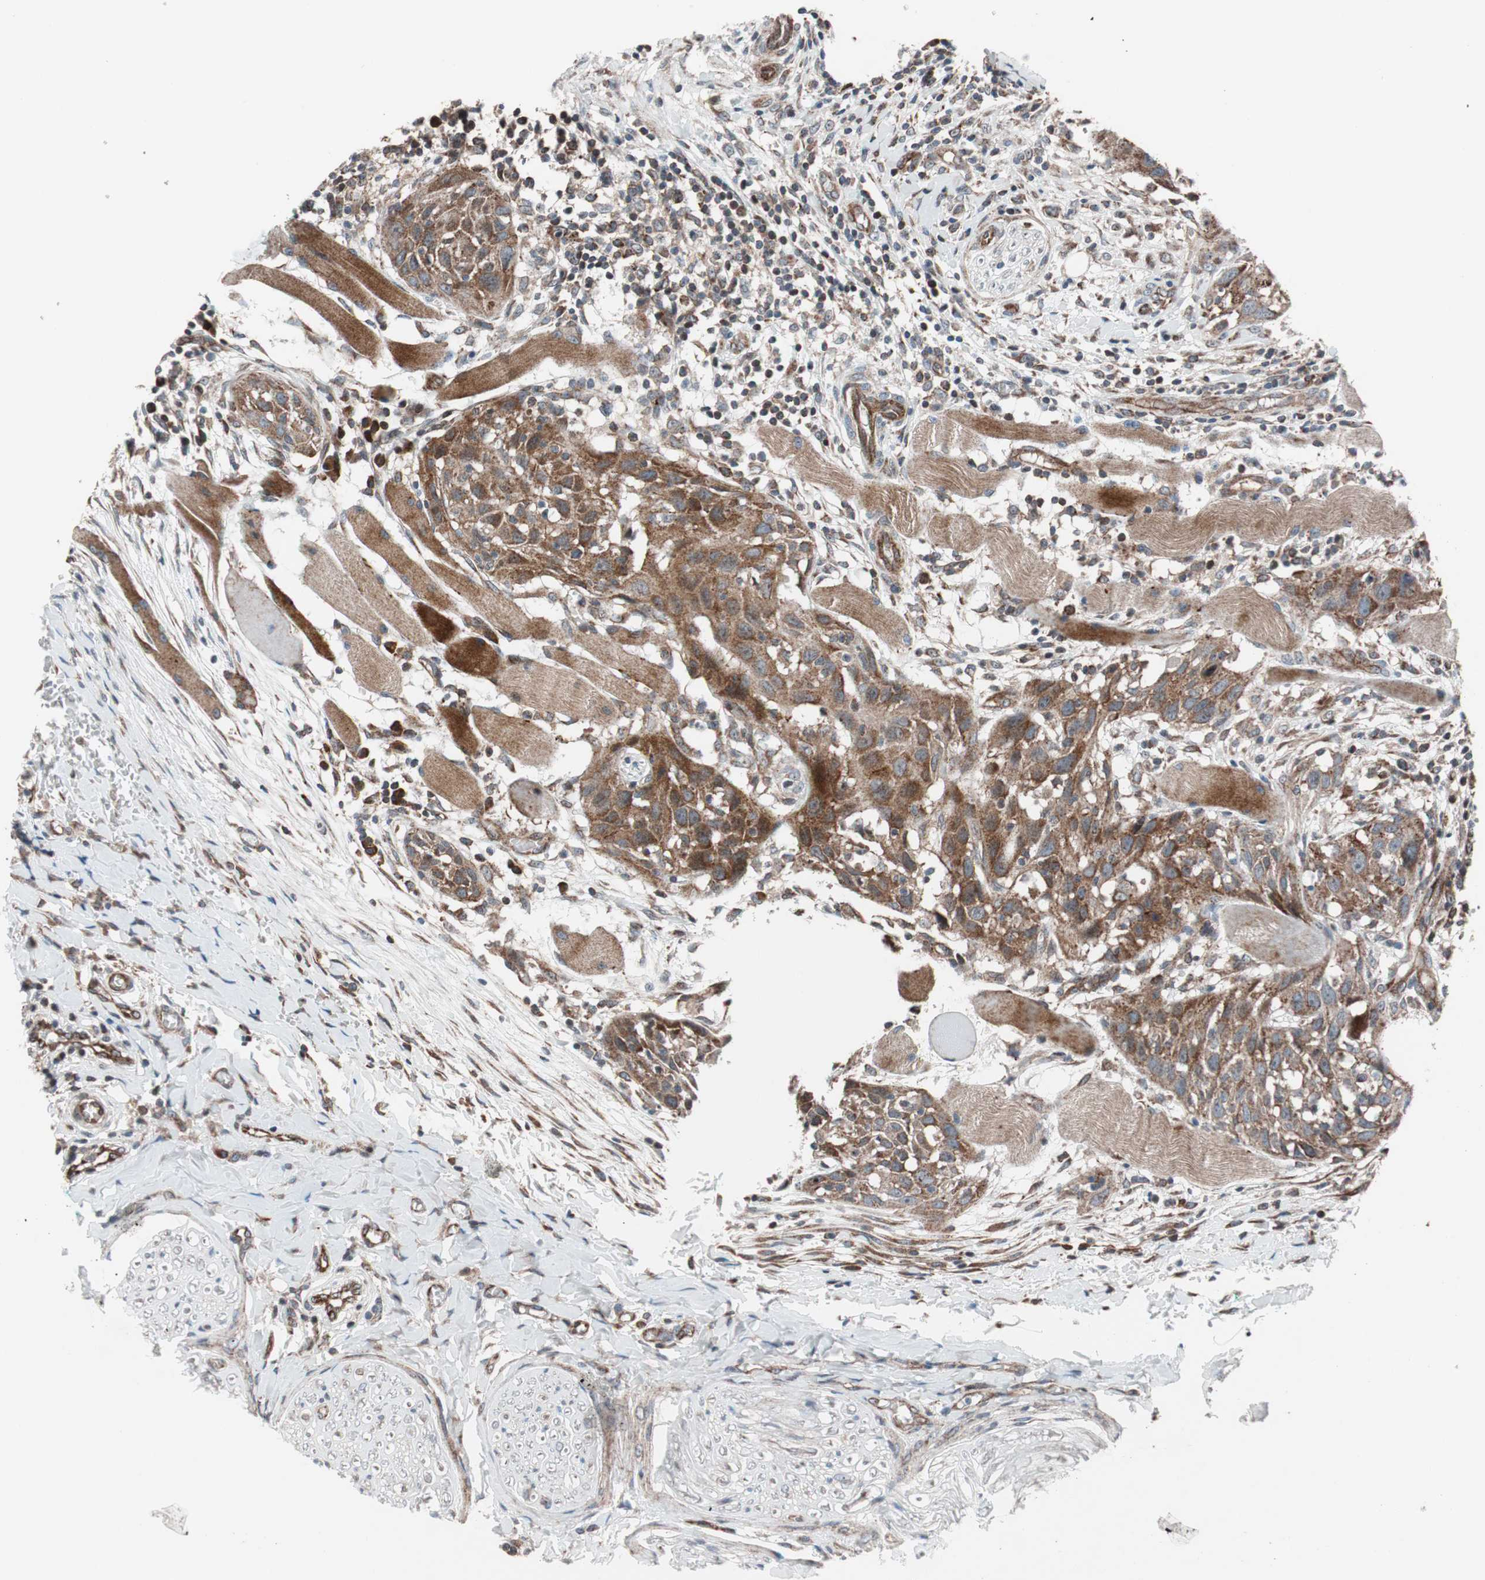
{"staining": {"intensity": "strong", "quantity": ">75%", "location": "cytoplasmic/membranous"}, "tissue": "head and neck cancer", "cell_type": "Tumor cells", "image_type": "cancer", "snomed": [{"axis": "morphology", "description": "Normal tissue, NOS"}, {"axis": "morphology", "description": "Squamous cell carcinoma, NOS"}, {"axis": "topography", "description": "Oral tissue"}, {"axis": "topography", "description": "Head-Neck"}], "caption": "Immunohistochemical staining of human head and neck cancer (squamous cell carcinoma) shows high levels of strong cytoplasmic/membranous staining in about >75% of tumor cells. (DAB (3,3'-diaminobenzidine) IHC, brown staining for protein, blue staining for nuclei).", "gene": "CCL14", "patient": {"sex": "female", "age": 50}}